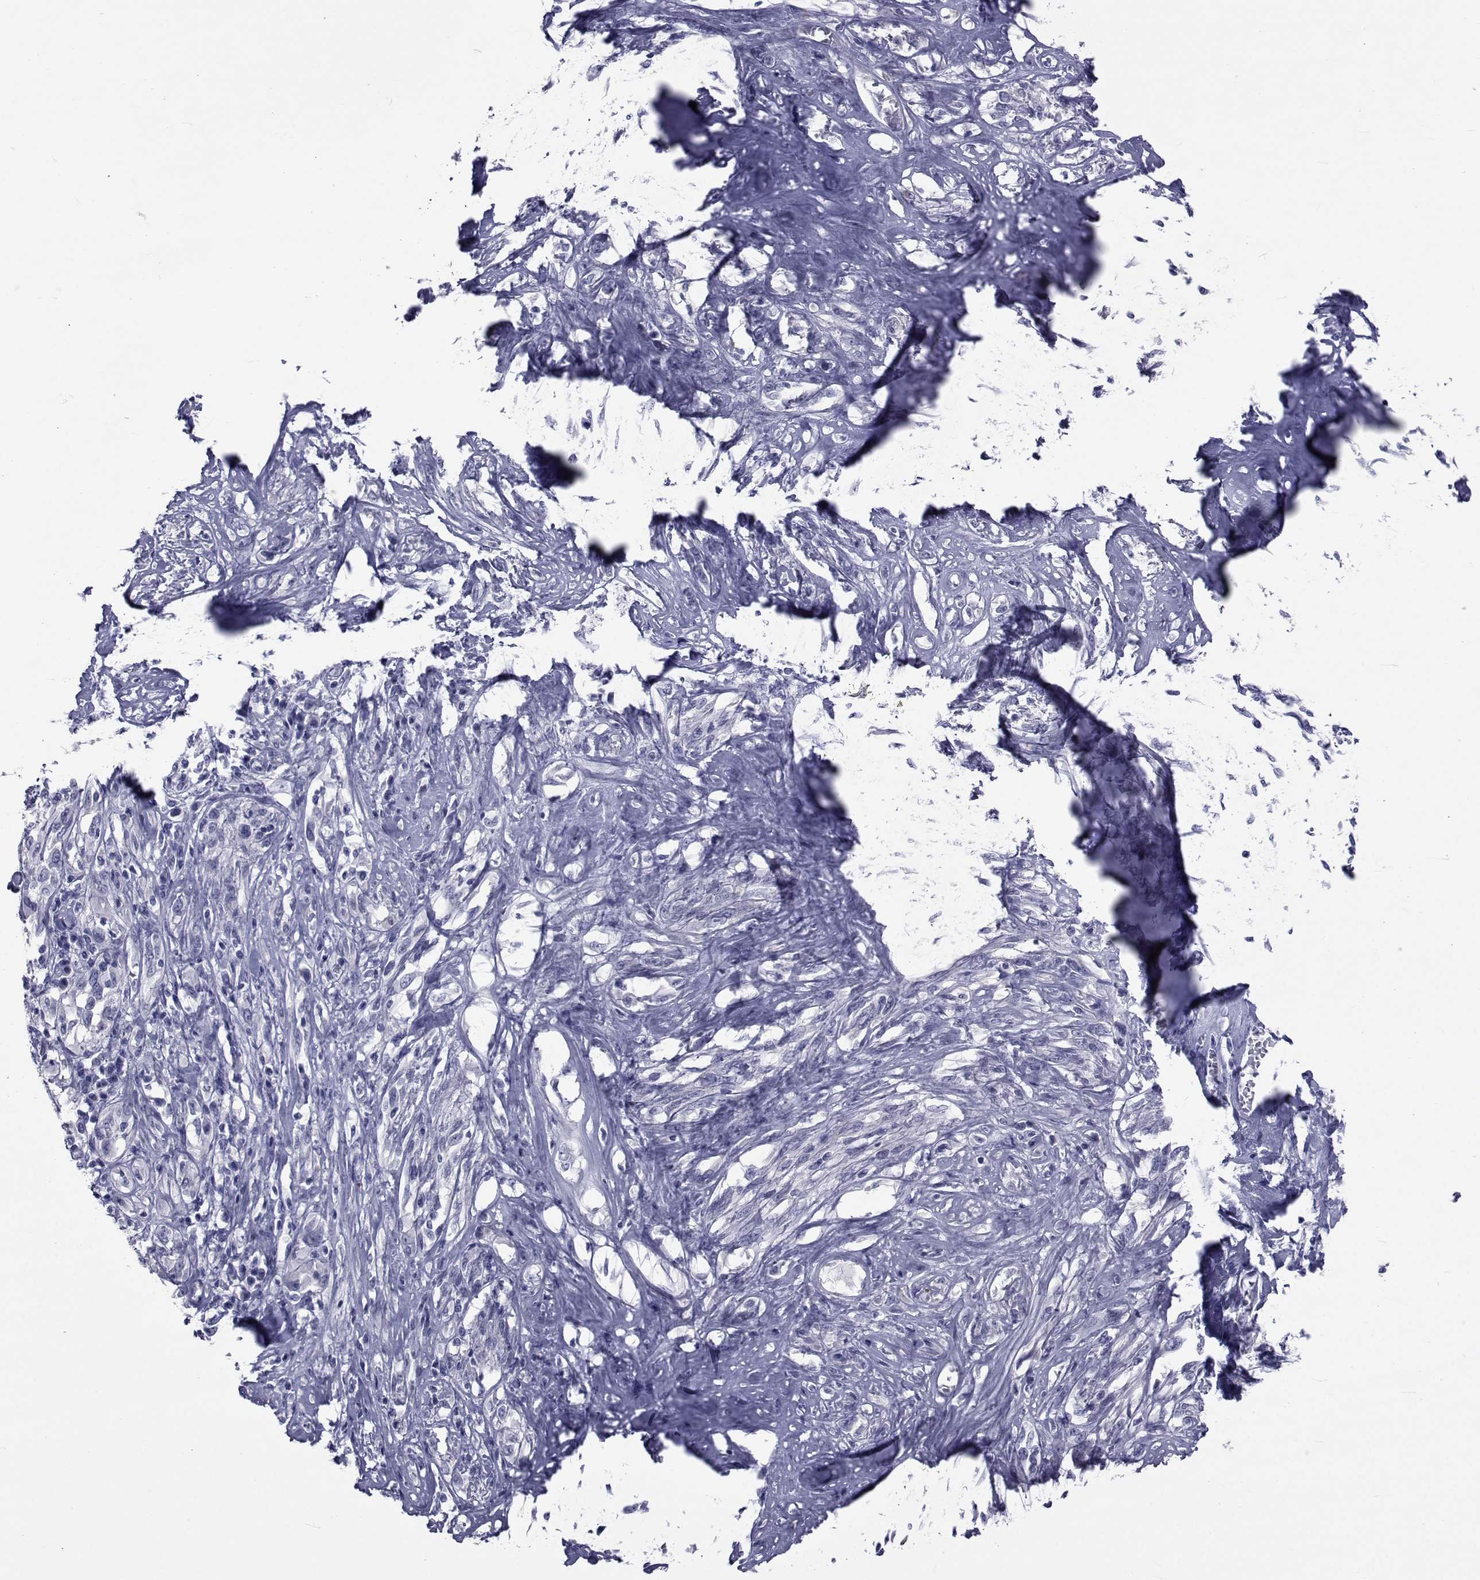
{"staining": {"intensity": "negative", "quantity": "none", "location": "none"}, "tissue": "melanoma", "cell_type": "Tumor cells", "image_type": "cancer", "snomed": [{"axis": "morphology", "description": "Malignant melanoma, NOS"}, {"axis": "topography", "description": "Skin"}], "caption": "This is an immunohistochemistry photomicrograph of human malignant melanoma. There is no positivity in tumor cells.", "gene": "GKAP1", "patient": {"sex": "female", "age": 91}}